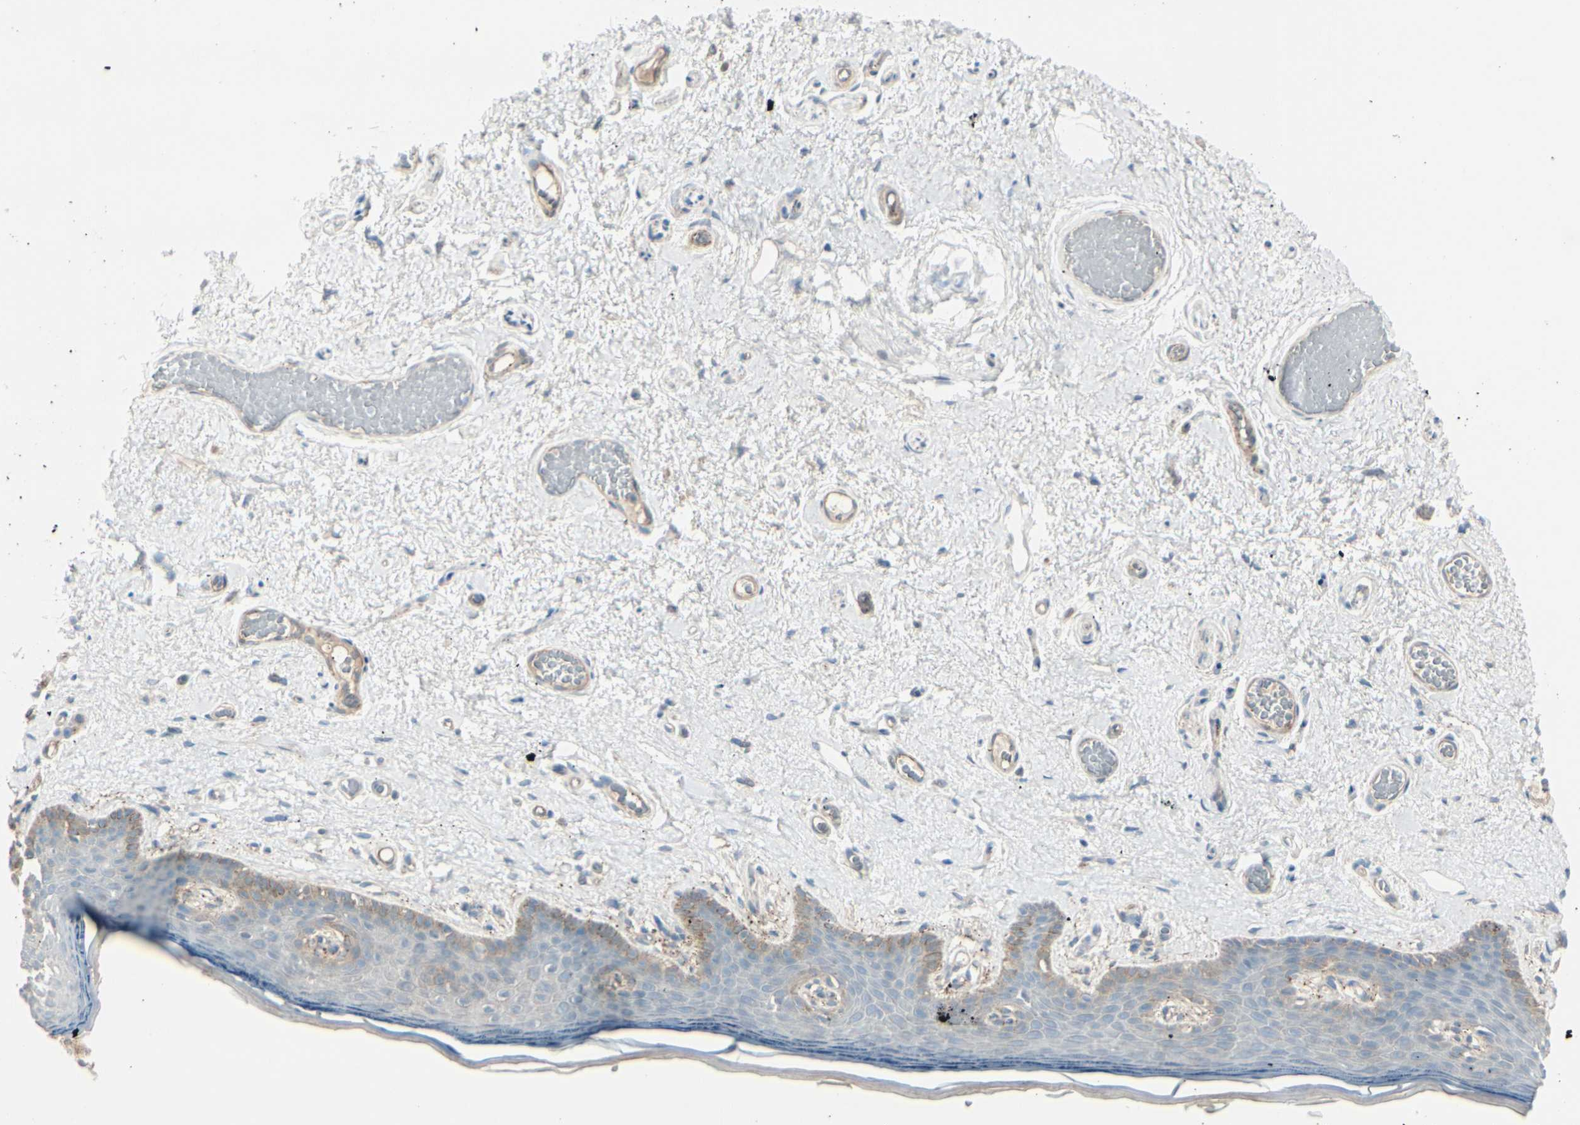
{"staining": {"intensity": "negative", "quantity": "none", "location": "none"}, "tissue": "skin", "cell_type": "Epidermal cells", "image_type": "normal", "snomed": [{"axis": "morphology", "description": "Normal tissue, NOS"}, {"axis": "topography", "description": "Vulva"}], "caption": "A histopathology image of skin stained for a protein exhibits no brown staining in epidermal cells. Nuclei are stained in blue.", "gene": "CACNA2D1", "patient": {"sex": "female", "age": 54}}